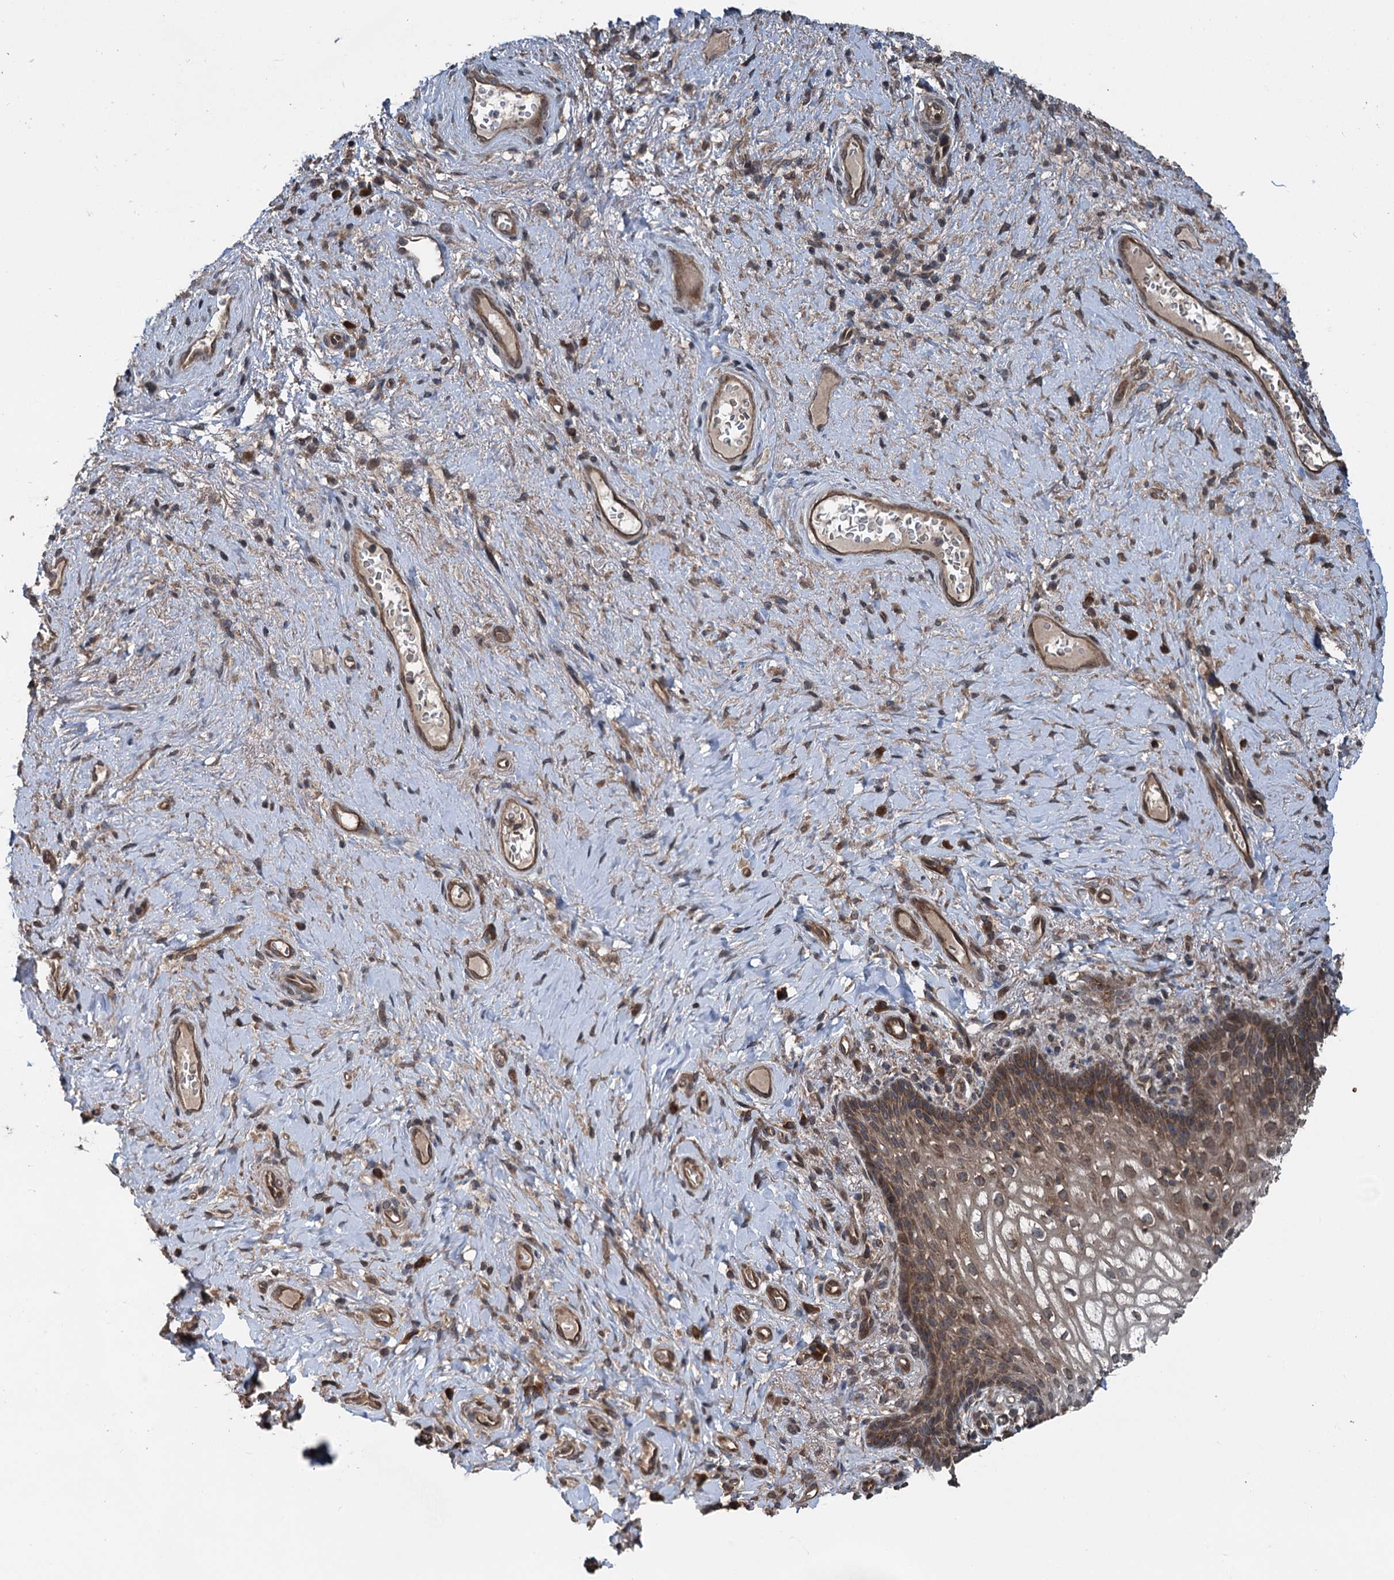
{"staining": {"intensity": "moderate", "quantity": ">75%", "location": "cytoplasmic/membranous"}, "tissue": "vagina", "cell_type": "Squamous epithelial cells", "image_type": "normal", "snomed": [{"axis": "morphology", "description": "Normal tissue, NOS"}, {"axis": "topography", "description": "Vagina"}], "caption": "Vagina stained for a protein (brown) demonstrates moderate cytoplasmic/membranous positive positivity in about >75% of squamous epithelial cells.", "gene": "N4BP2L2", "patient": {"sex": "female", "age": 60}}